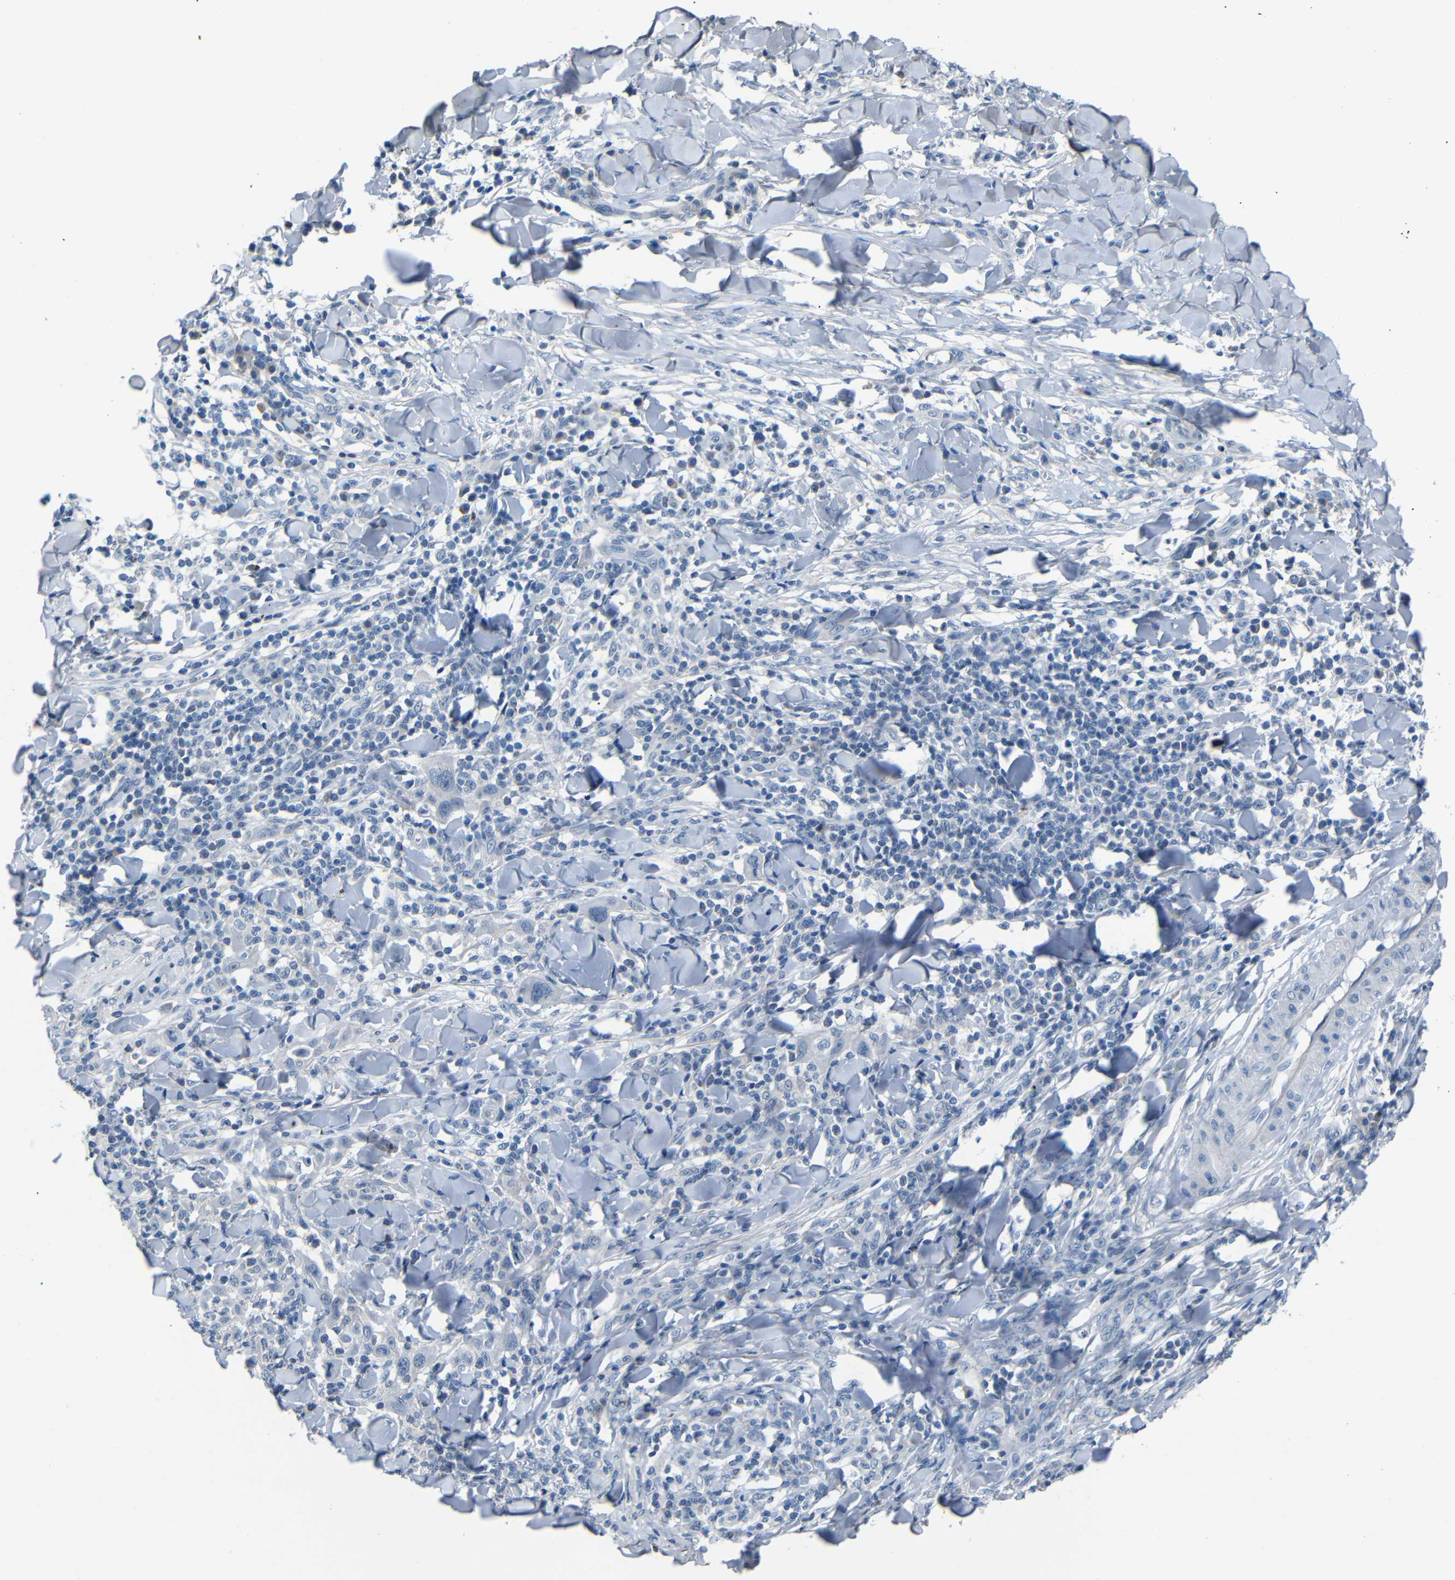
{"staining": {"intensity": "negative", "quantity": "none", "location": "none"}, "tissue": "skin cancer", "cell_type": "Tumor cells", "image_type": "cancer", "snomed": [{"axis": "morphology", "description": "Squamous cell carcinoma, NOS"}, {"axis": "topography", "description": "Skin"}], "caption": "DAB immunohistochemical staining of skin cancer (squamous cell carcinoma) demonstrates no significant positivity in tumor cells.", "gene": "ANK3", "patient": {"sex": "male", "age": 24}}